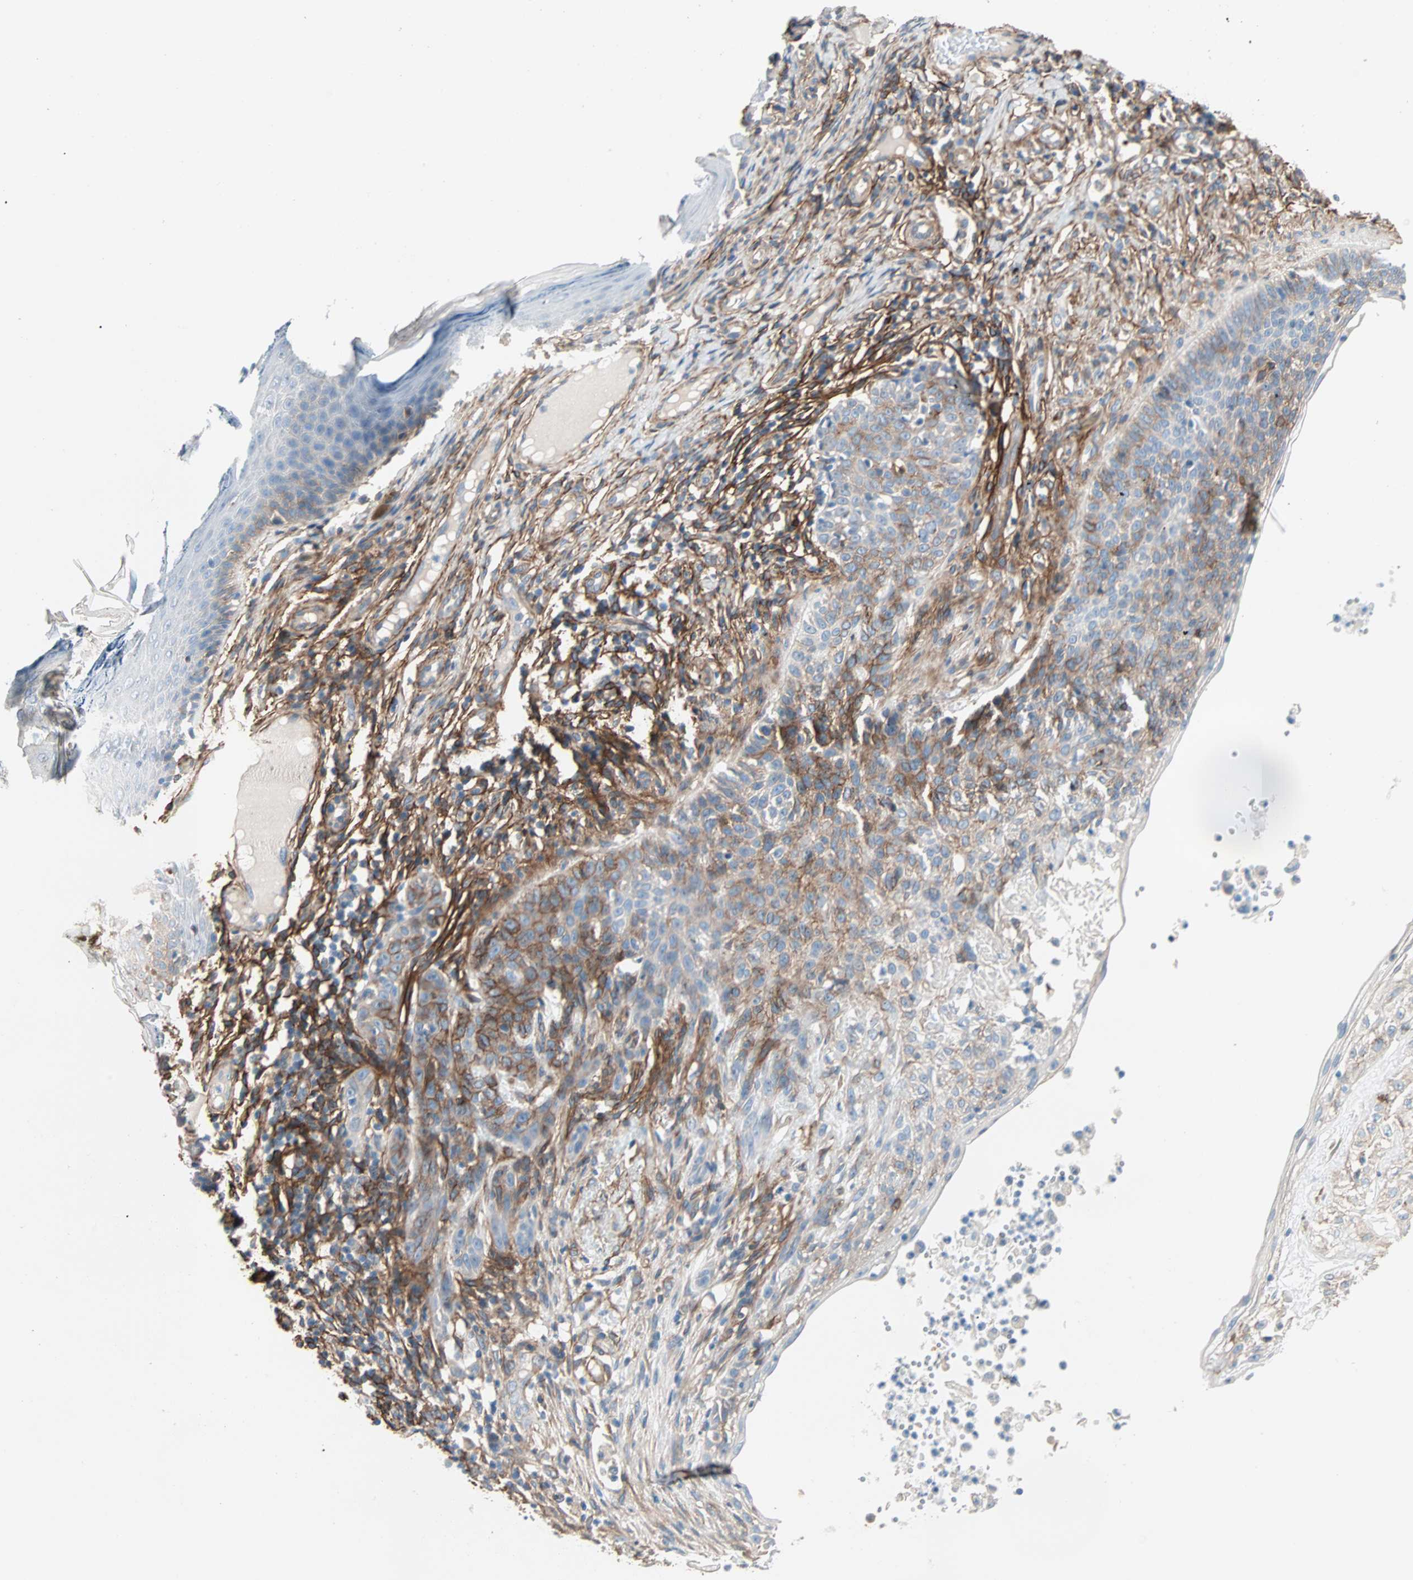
{"staining": {"intensity": "moderate", "quantity": ">75%", "location": "cytoplasmic/membranous"}, "tissue": "skin cancer", "cell_type": "Tumor cells", "image_type": "cancer", "snomed": [{"axis": "morphology", "description": "Normal tissue, NOS"}, {"axis": "morphology", "description": "Basal cell carcinoma"}, {"axis": "topography", "description": "Skin"}], "caption": "Human basal cell carcinoma (skin) stained for a protein (brown) reveals moderate cytoplasmic/membranous positive staining in about >75% of tumor cells.", "gene": "EPB41L2", "patient": {"sex": "male", "age": 87}}